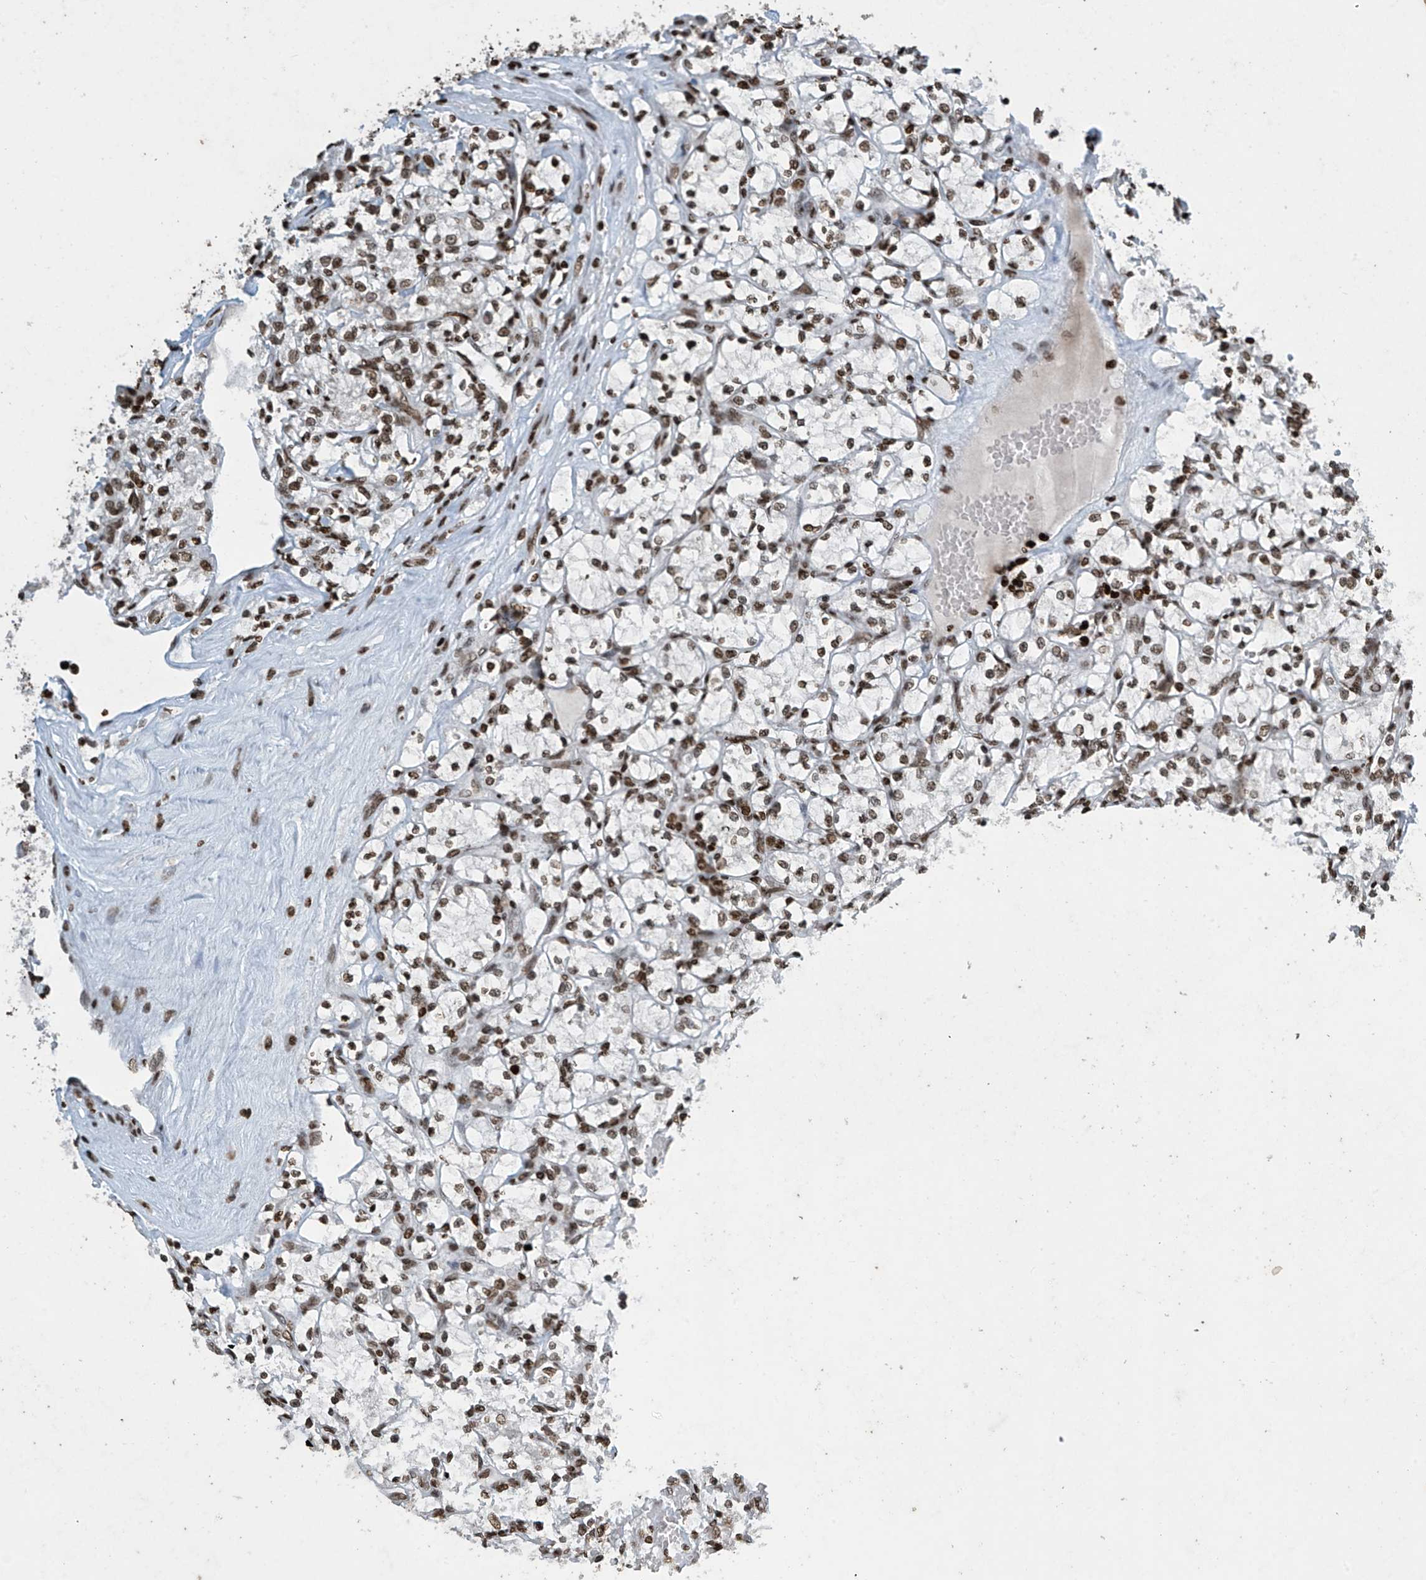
{"staining": {"intensity": "moderate", "quantity": ">75%", "location": "nuclear"}, "tissue": "renal cancer", "cell_type": "Tumor cells", "image_type": "cancer", "snomed": [{"axis": "morphology", "description": "Adenocarcinoma, NOS"}, {"axis": "topography", "description": "Kidney"}], "caption": "Immunohistochemical staining of adenocarcinoma (renal) reveals medium levels of moderate nuclear protein staining in approximately >75% of tumor cells. (brown staining indicates protein expression, while blue staining denotes nuclei).", "gene": "H4C16", "patient": {"sex": "female", "age": 69}}